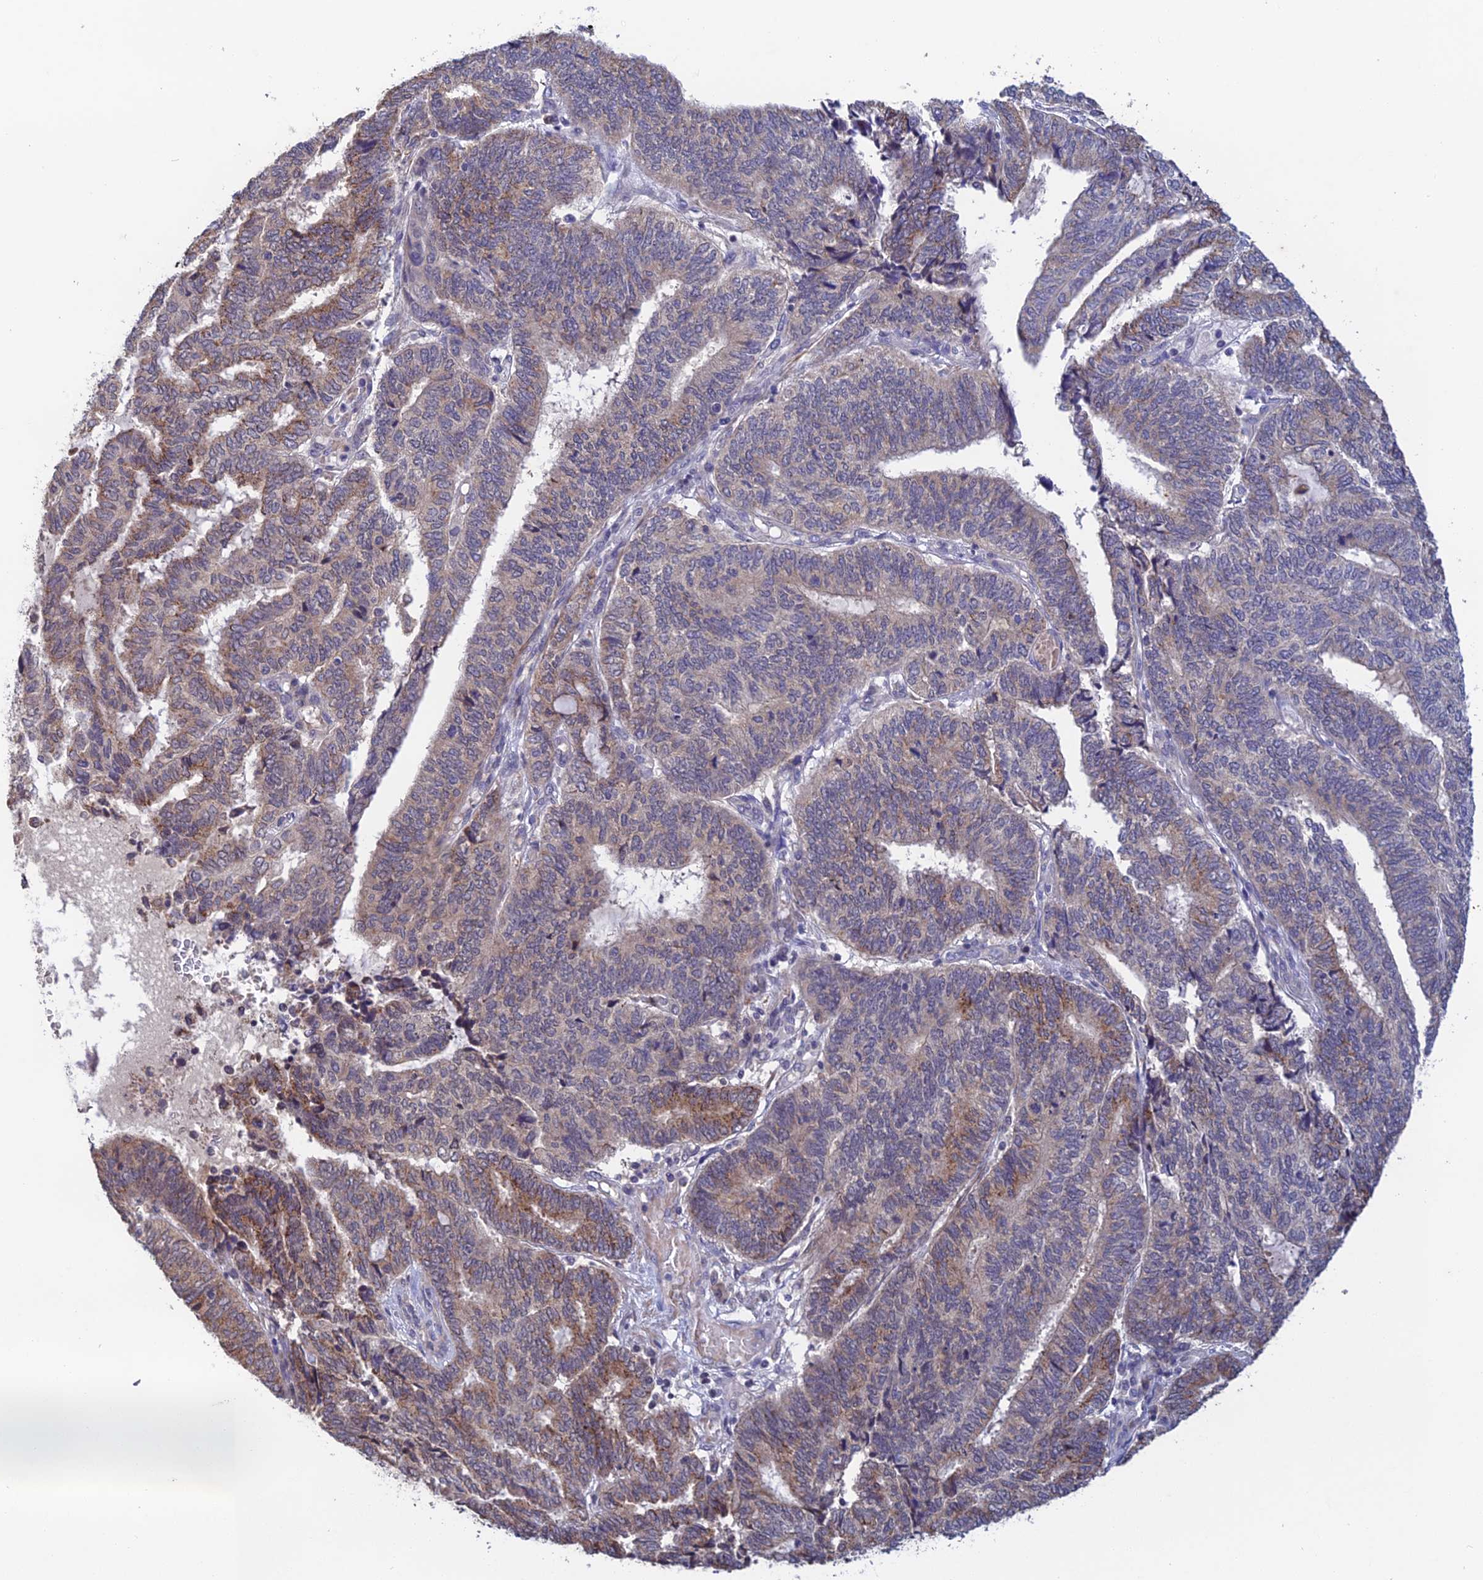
{"staining": {"intensity": "moderate", "quantity": "25%-75%", "location": "cytoplasmic/membranous"}, "tissue": "endometrial cancer", "cell_type": "Tumor cells", "image_type": "cancer", "snomed": [{"axis": "morphology", "description": "Adenocarcinoma, NOS"}, {"axis": "topography", "description": "Uterus"}, {"axis": "topography", "description": "Endometrium"}], "caption": "Human endometrial adenocarcinoma stained with a brown dye demonstrates moderate cytoplasmic/membranous positive positivity in approximately 25%-75% of tumor cells.", "gene": "CWH43", "patient": {"sex": "female", "age": 70}}